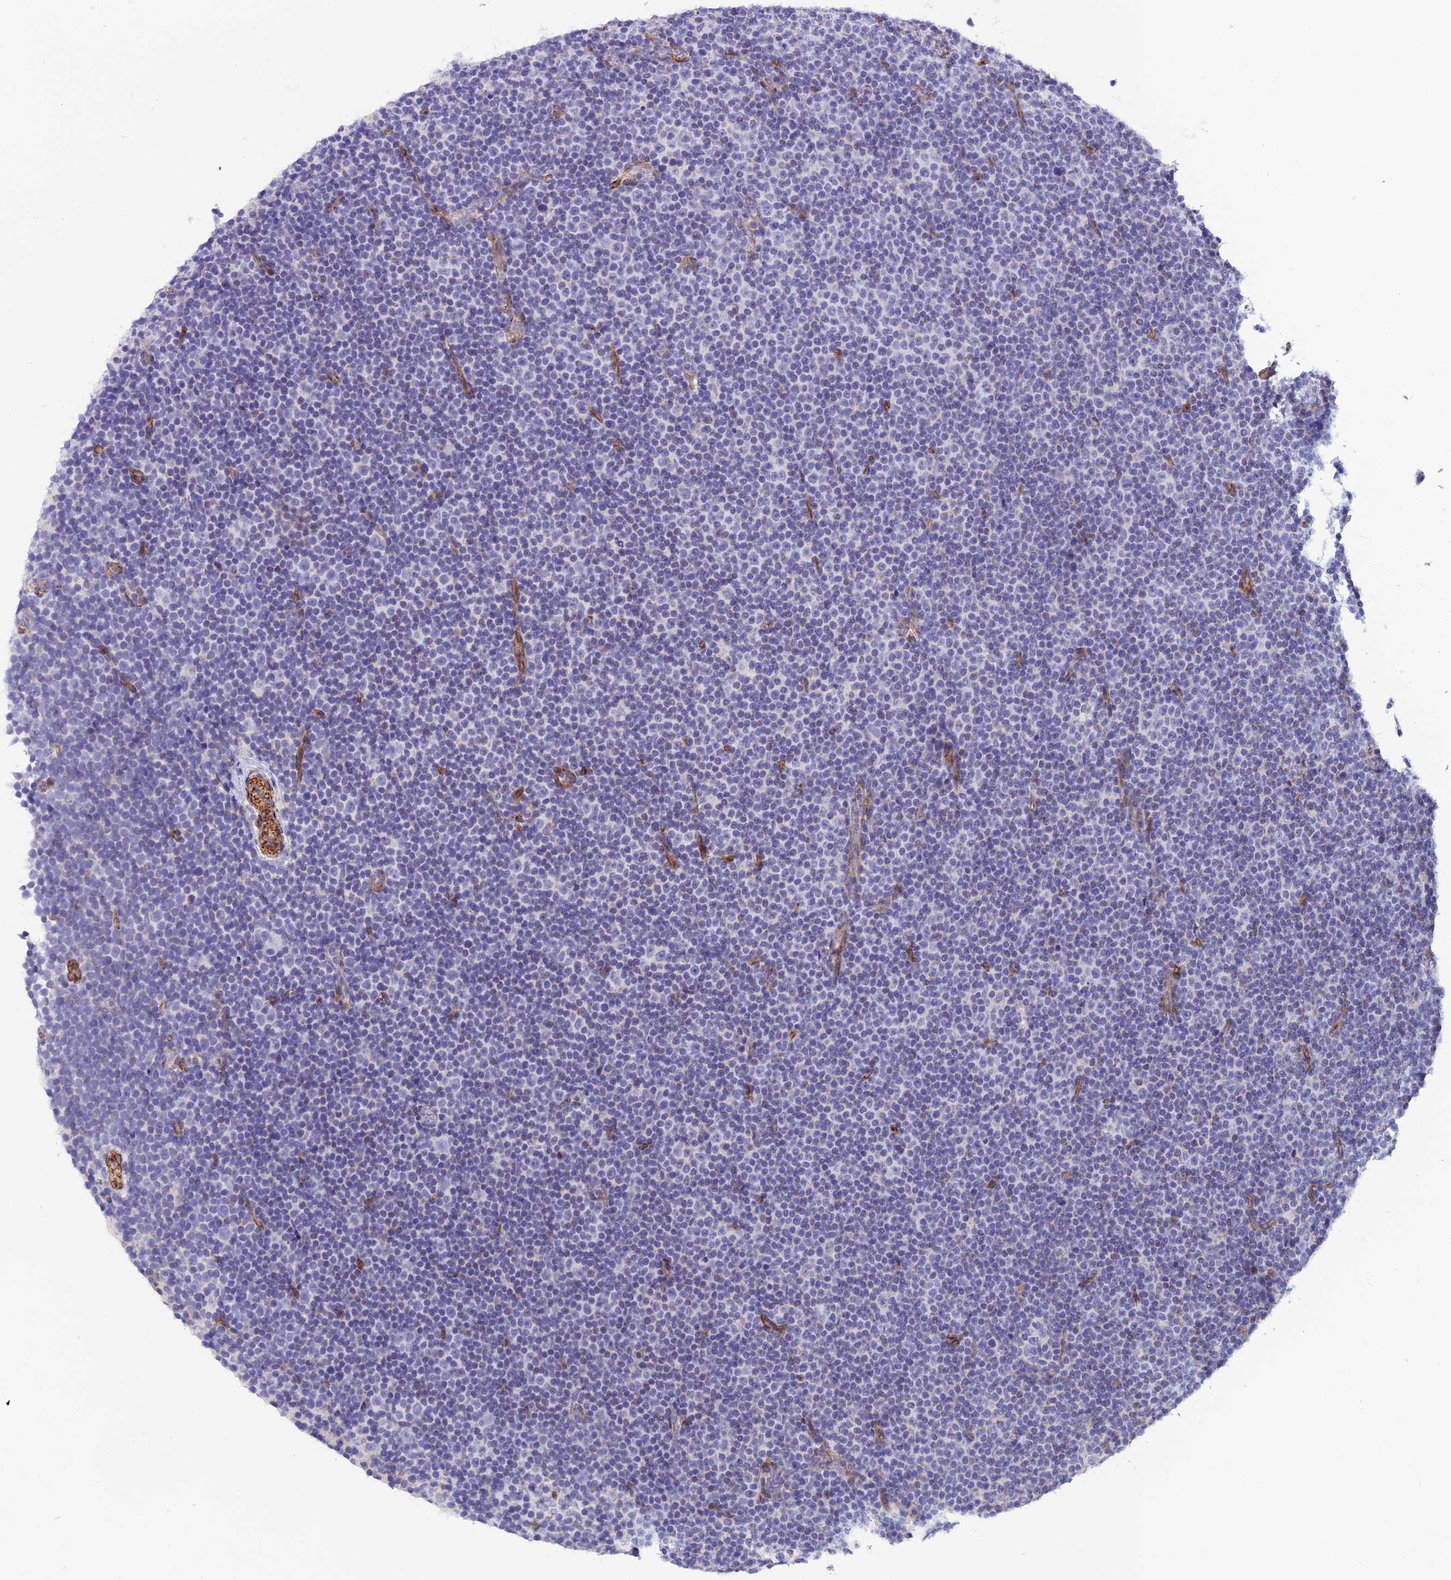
{"staining": {"intensity": "negative", "quantity": "none", "location": "none"}, "tissue": "lymphoma", "cell_type": "Tumor cells", "image_type": "cancer", "snomed": [{"axis": "morphology", "description": "Malignant lymphoma, non-Hodgkin's type, Low grade"}, {"axis": "topography", "description": "Lymph node"}], "caption": "Image shows no protein positivity in tumor cells of lymphoma tissue.", "gene": "POMGNT1", "patient": {"sex": "female", "age": 67}}